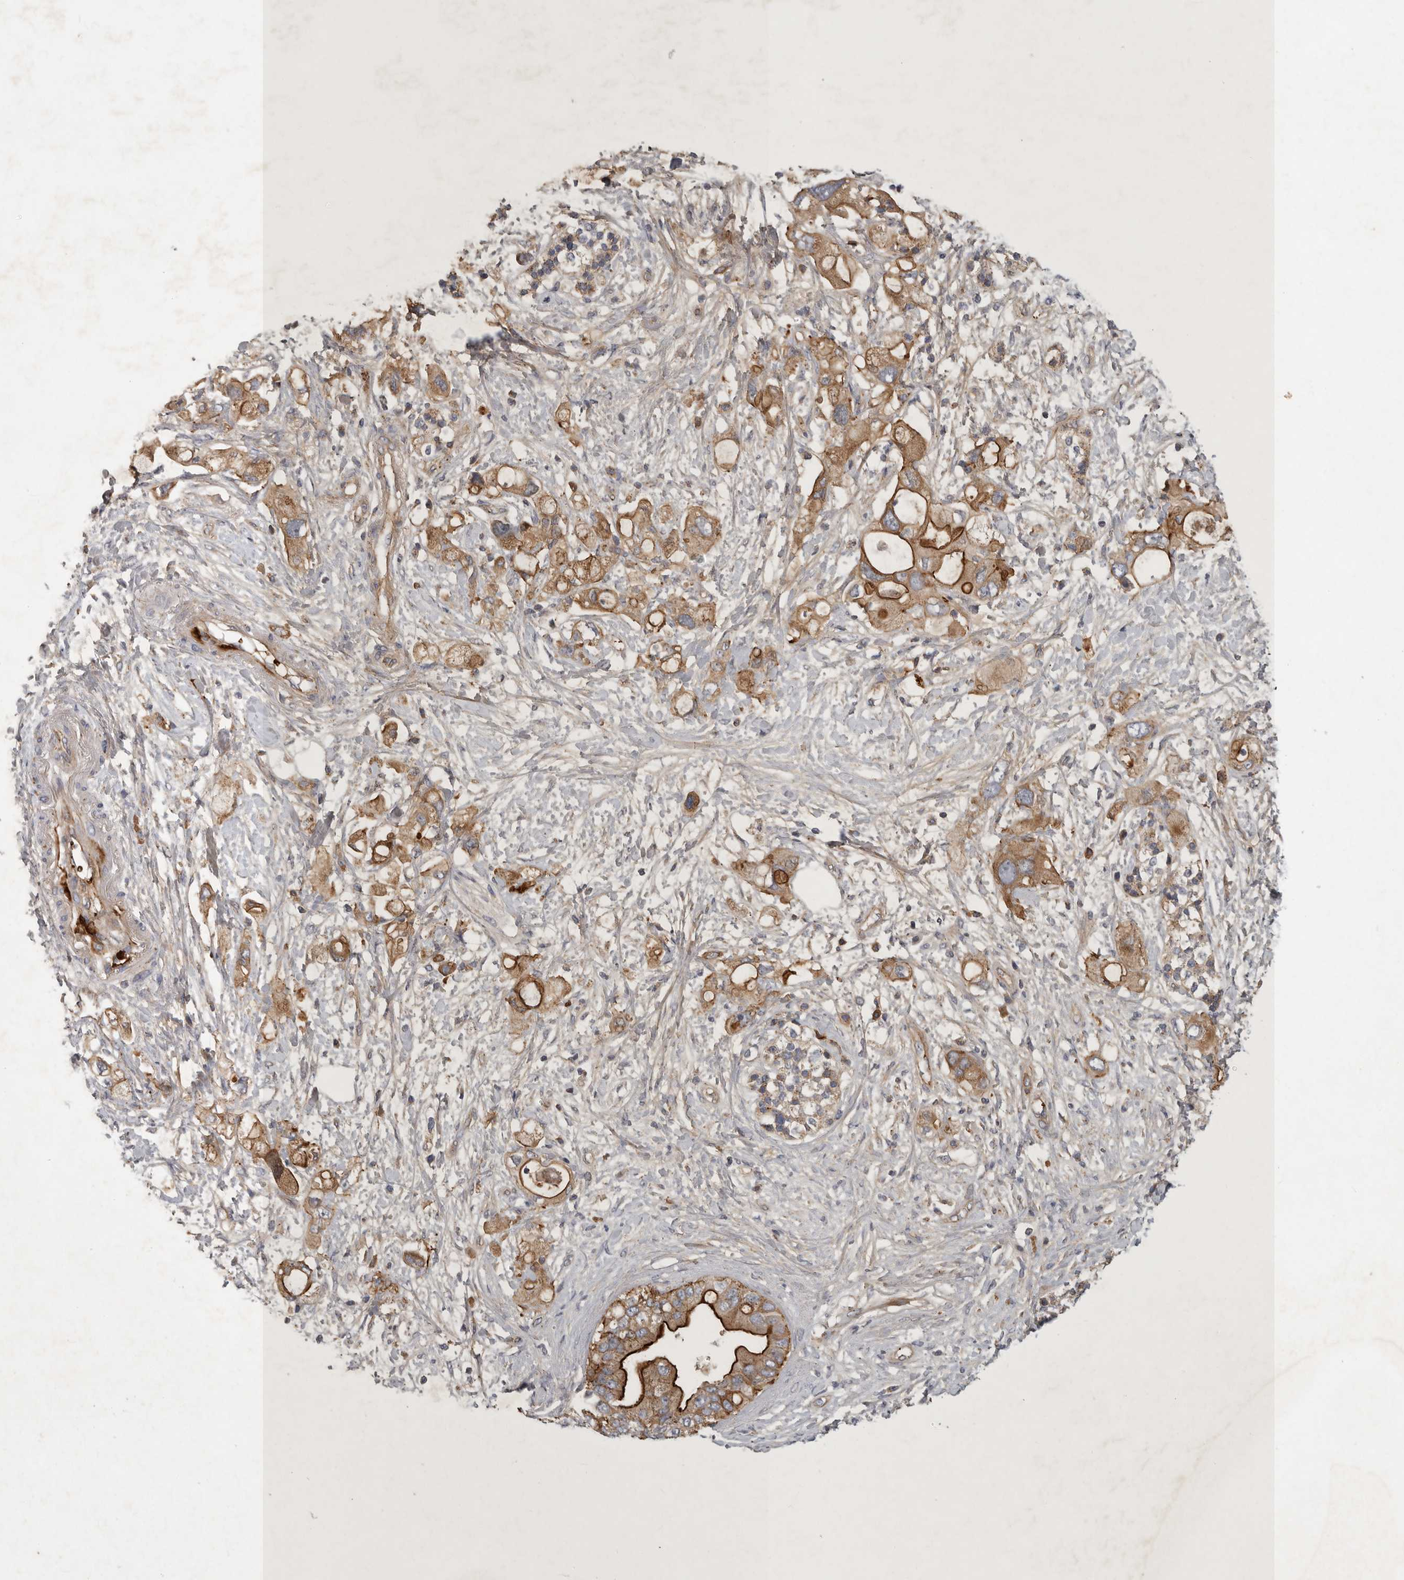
{"staining": {"intensity": "moderate", "quantity": ">75%", "location": "cytoplasmic/membranous"}, "tissue": "pancreatic cancer", "cell_type": "Tumor cells", "image_type": "cancer", "snomed": [{"axis": "morphology", "description": "Adenocarcinoma, NOS"}, {"axis": "topography", "description": "Pancreas"}], "caption": "Protein staining reveals moderate cytoplasmic/membranous staining in approximately >75% of tumor cells in adenocarcinoma (pancreatic).", "gene": "MLPH", "patient": {"sex": "female", "age": 56}}